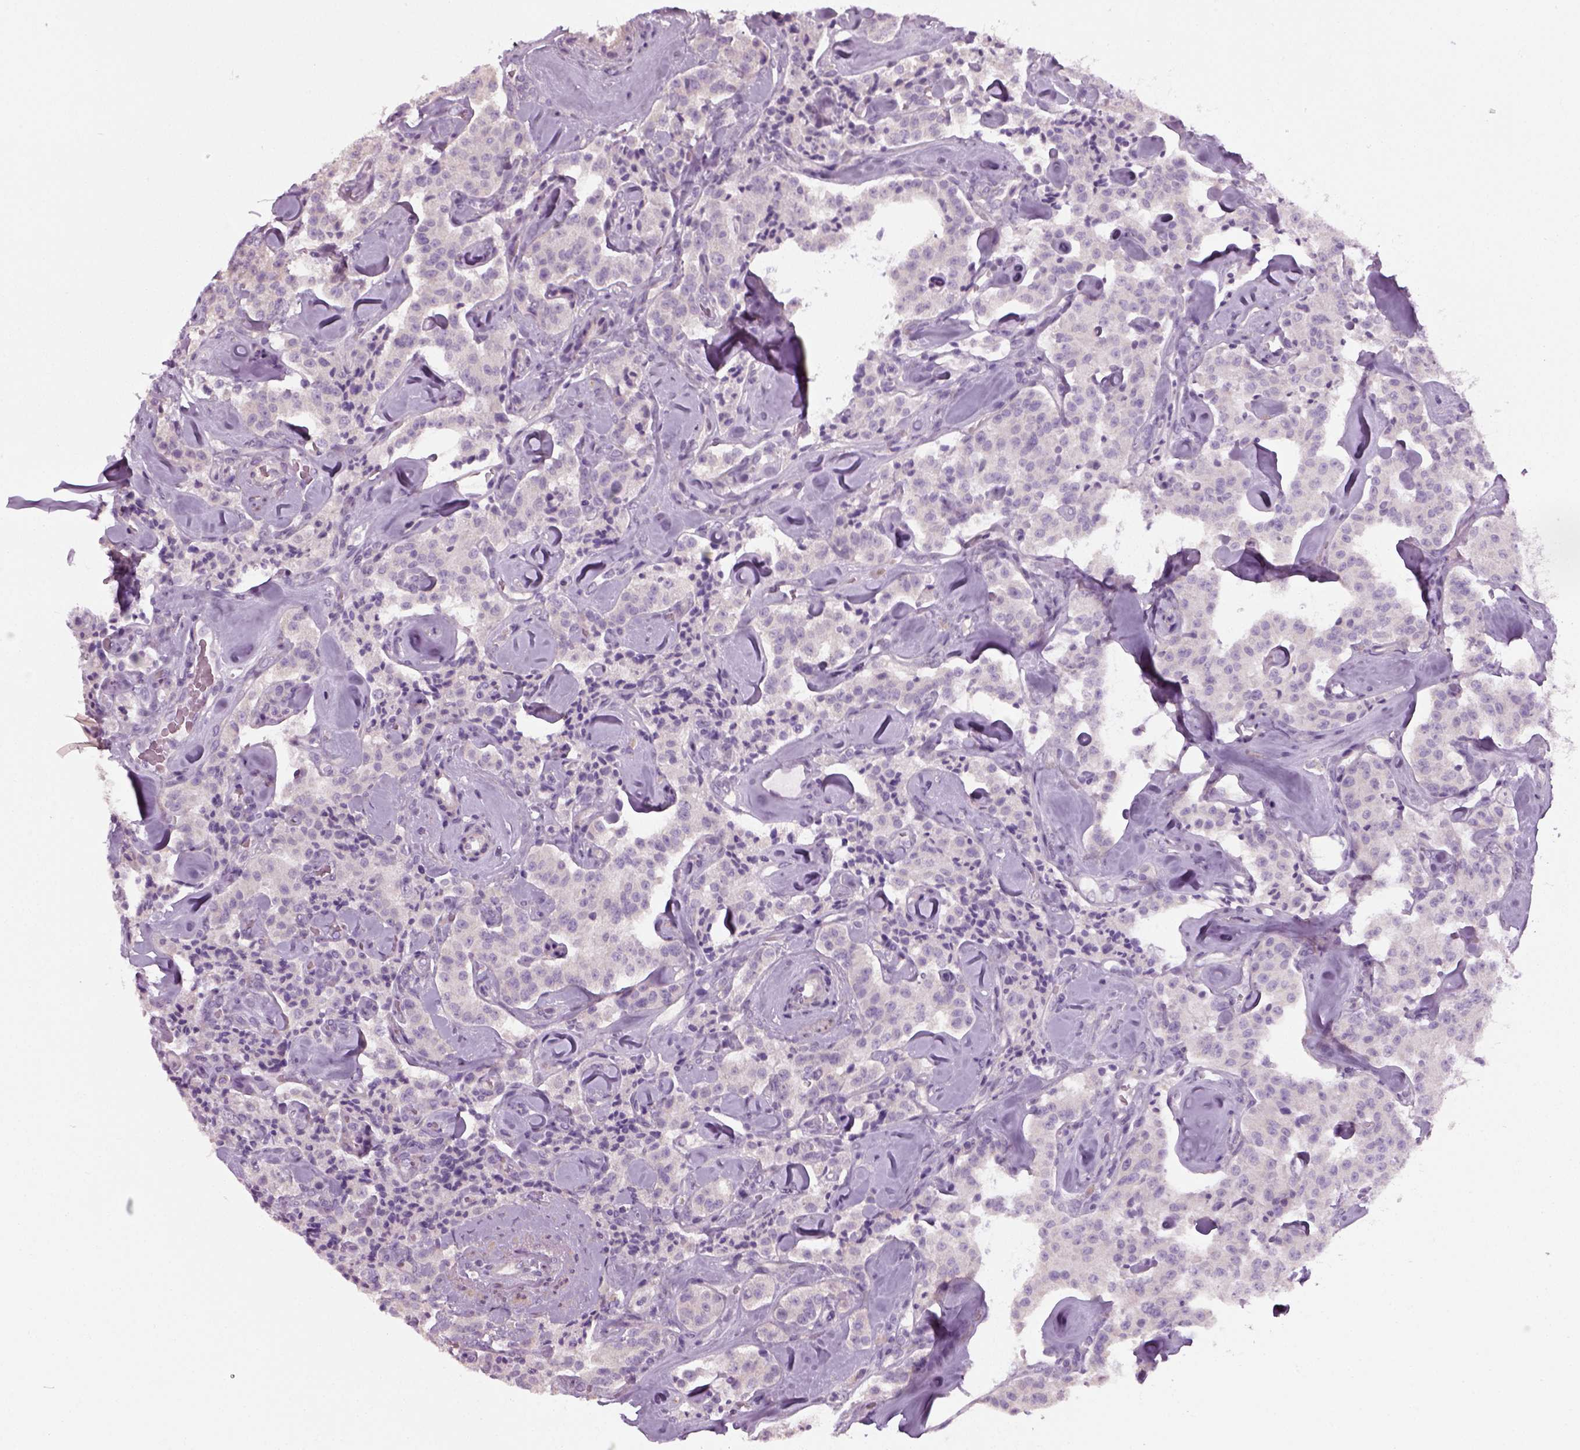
{"staining": {"intensity": "negative", "quantity": "none", "location": "none"}, "tissue": "carcinoid", "cell_type": "Tumor cells", "image_type": "cancer", "snomed": [{"axis": "morphology", "description": "Carcinoid, malignant, NOS"}, {"axis": "topography", "description": "Pancreas"}], "caption": "This is an immunohistochemistry (IHC) image of human carcinoid. There is no staining in tumor cells.", "gene": "ELOVL3", "patient": {"sex": "male", "age": 41}}